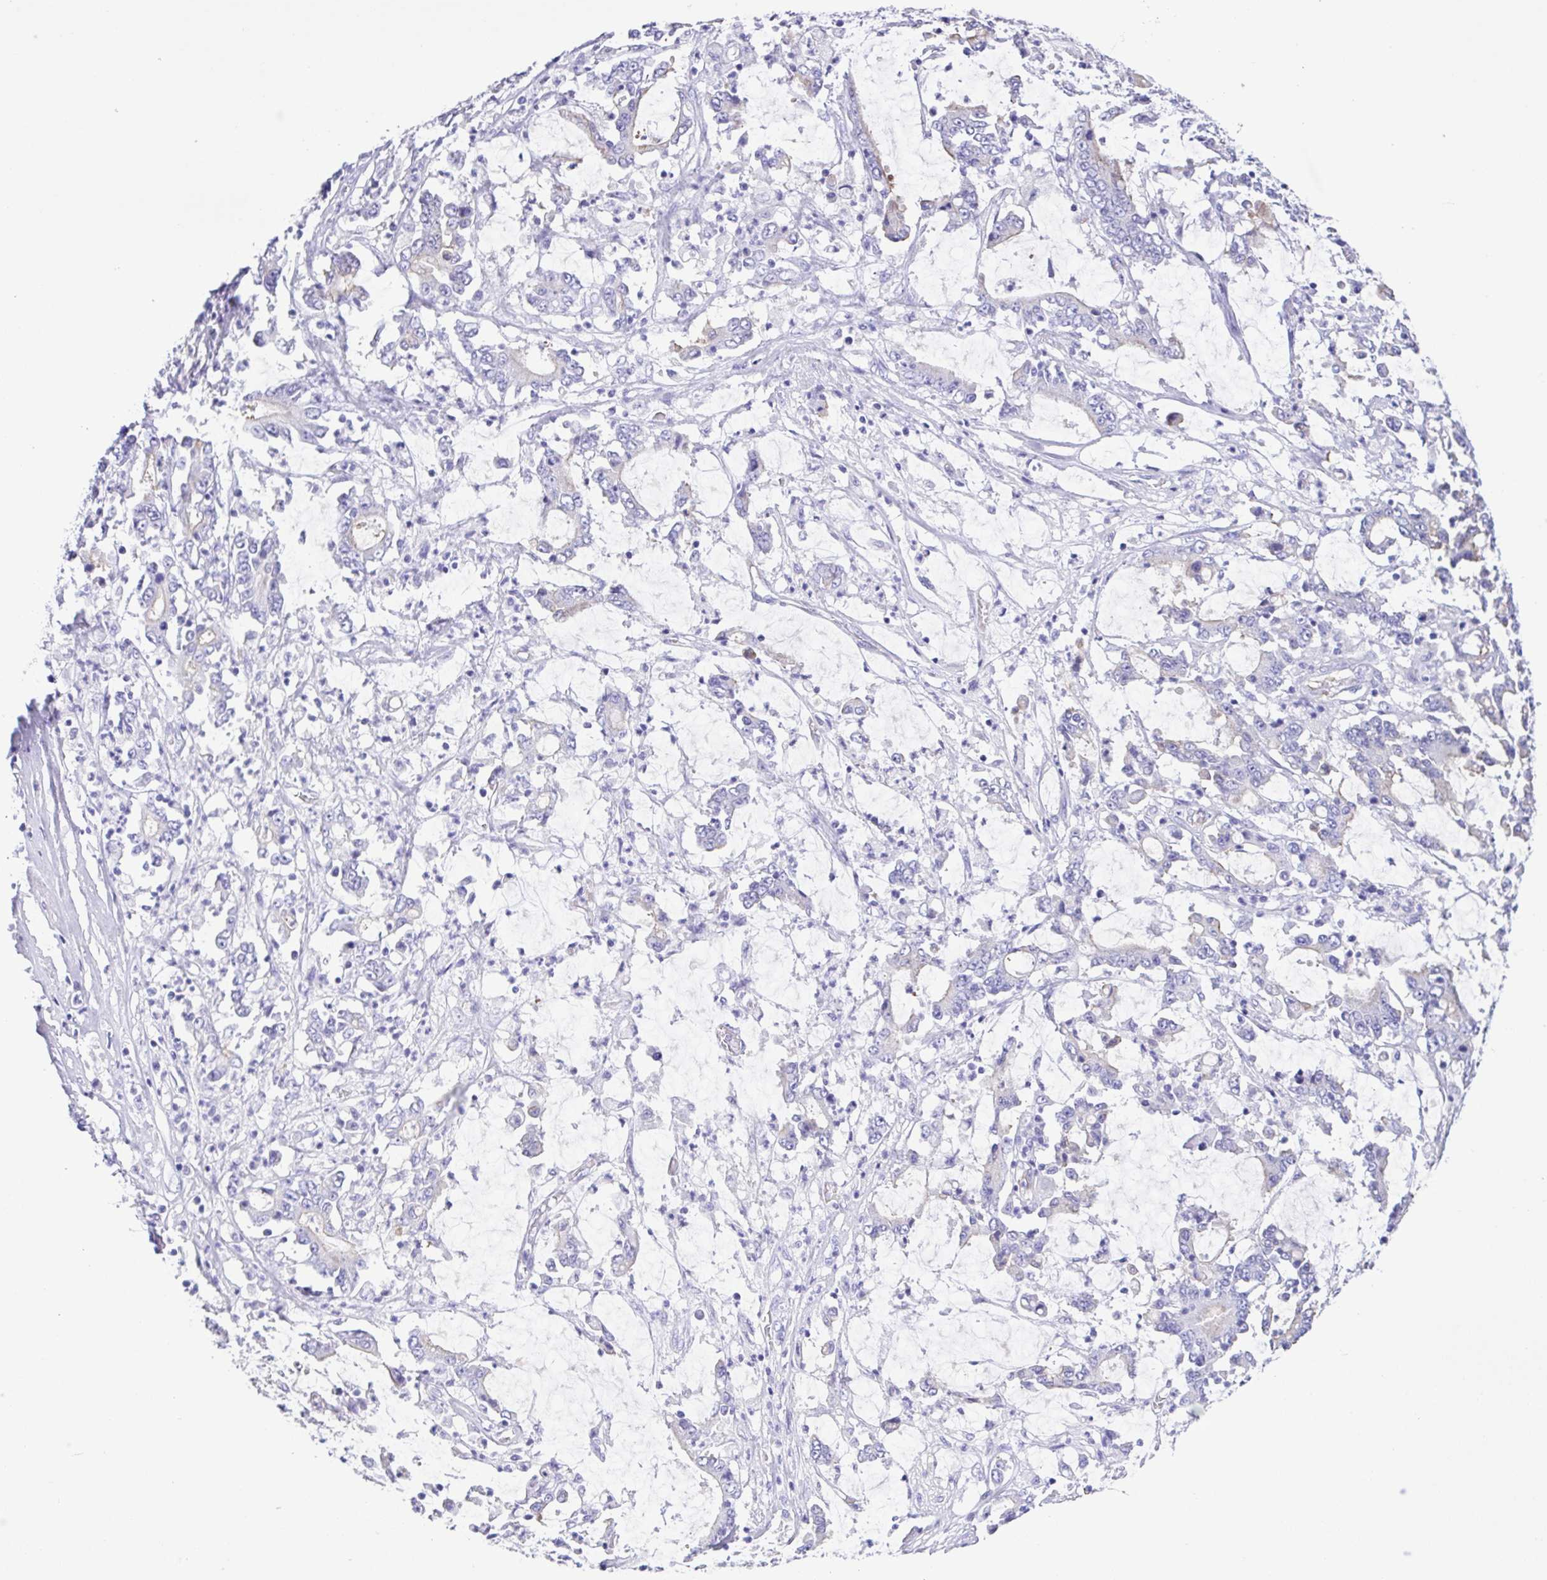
{"staining": {"intensity": "negative", "quantity": "none", "location": "none"}, "tissue": "stomach cancer", "cell_type": "Tumor cells", "image_type": "cancer", "snomed": [{"axis": "morphology", "description": "Adenocarcinoma, NOS"}, {"axis": "topography", "description": "Stomach, upper"}], "caption": "Tumor cells show no significant protein expression in stomach cancer.", "gene": "CYP11A1", "patient": {"sex": "male", "age": 68}}